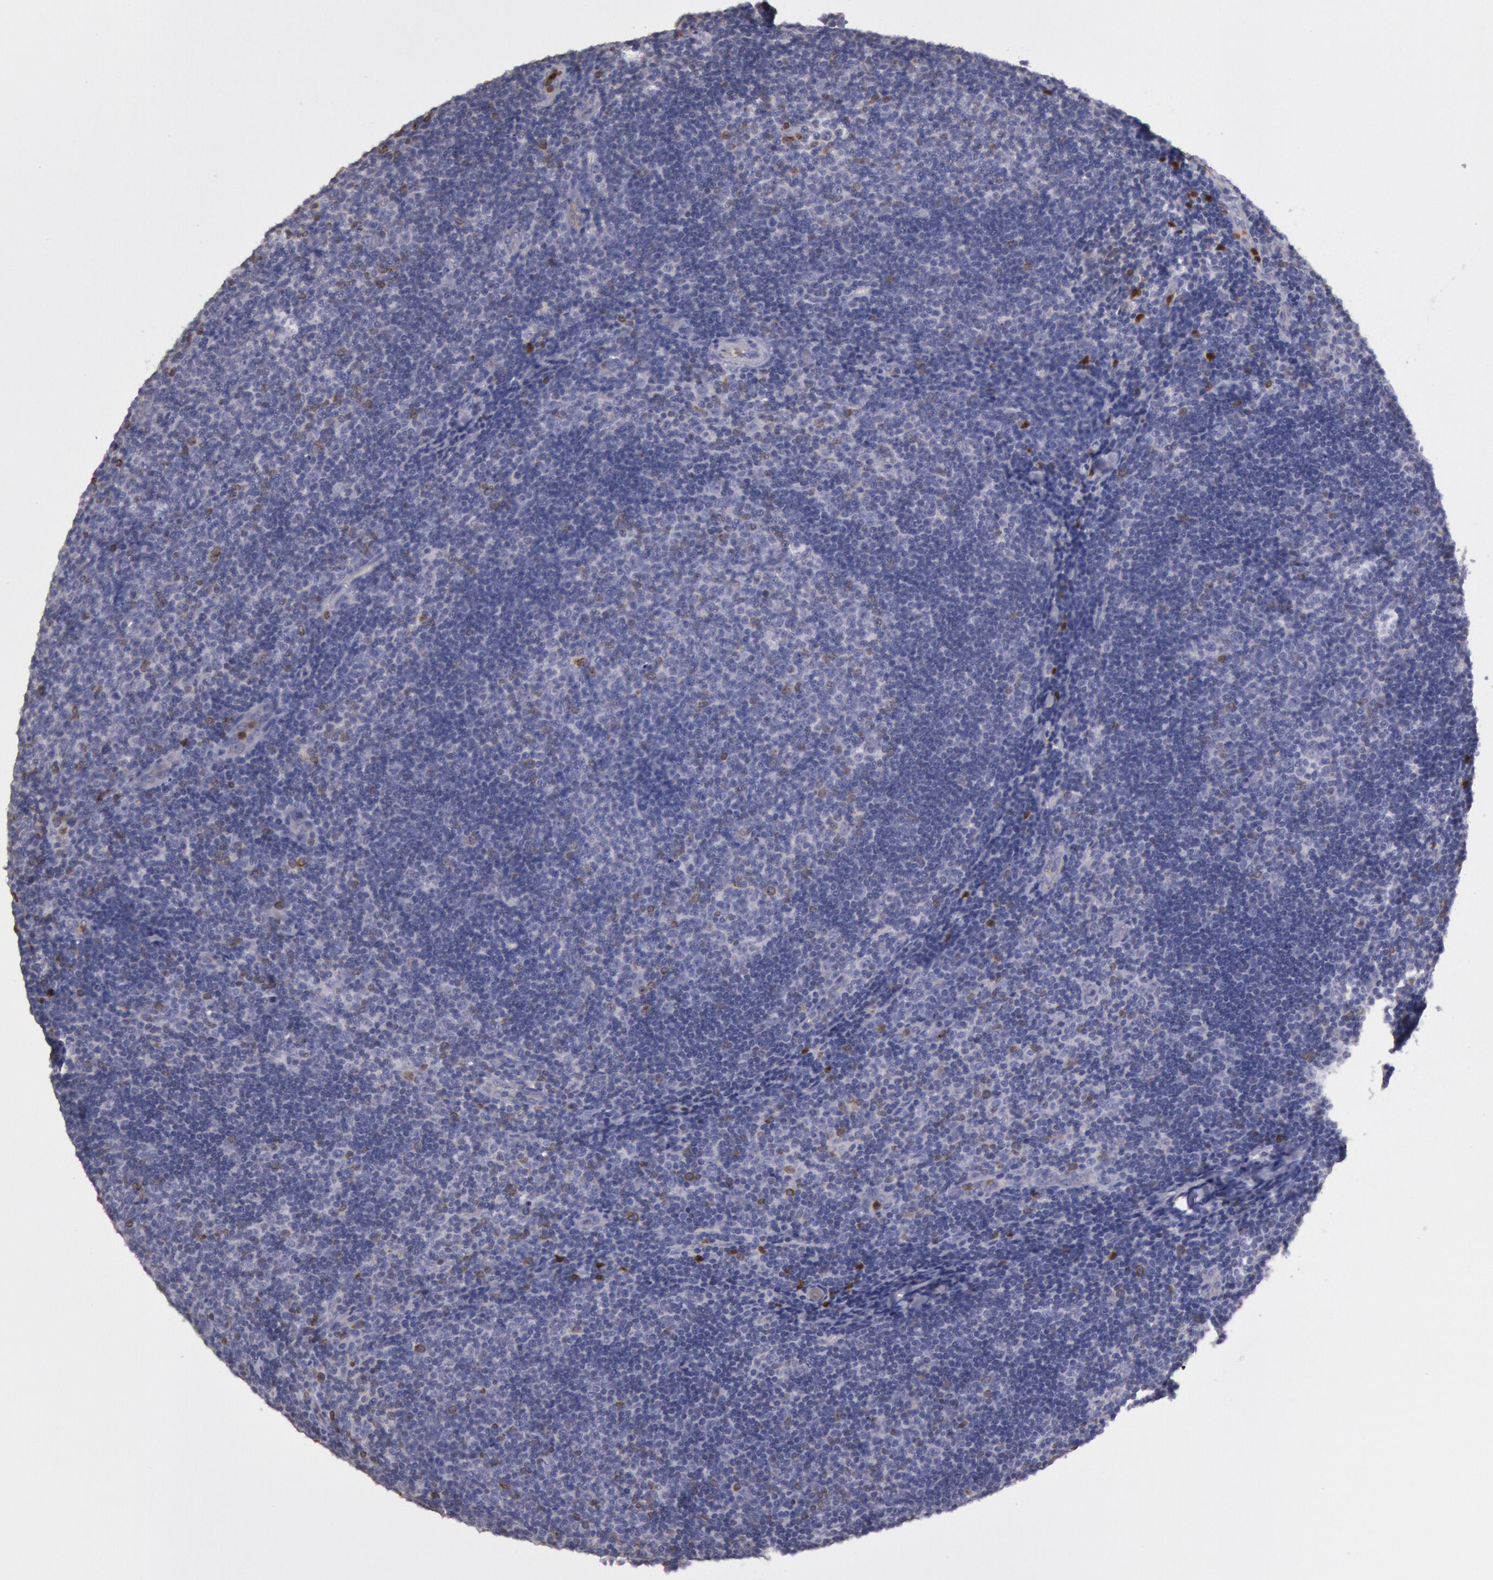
{"staining": {"intensity": "negative", "quantity": "none", "location": "none"}, "tissue": "lymphoma", "cell_type": "Tumor cells", "image_type": "cancer", "snomed": [{"axis": "morphology", "description": "Malignant lymphoma, non-Hodgkin's type, Low grade"}, {"axis": "topography", "description": "Lymph node"}], "caption": "An image of human low-grade malignant lymphoma, non-Hodgkin's type is negative for staining in tumor cells. (DAB immunohistochemistry visualized using brightfield microscopy, high magnification).", "gene": "RAB27A", "patient": {"sex": "female", "age": 73}}